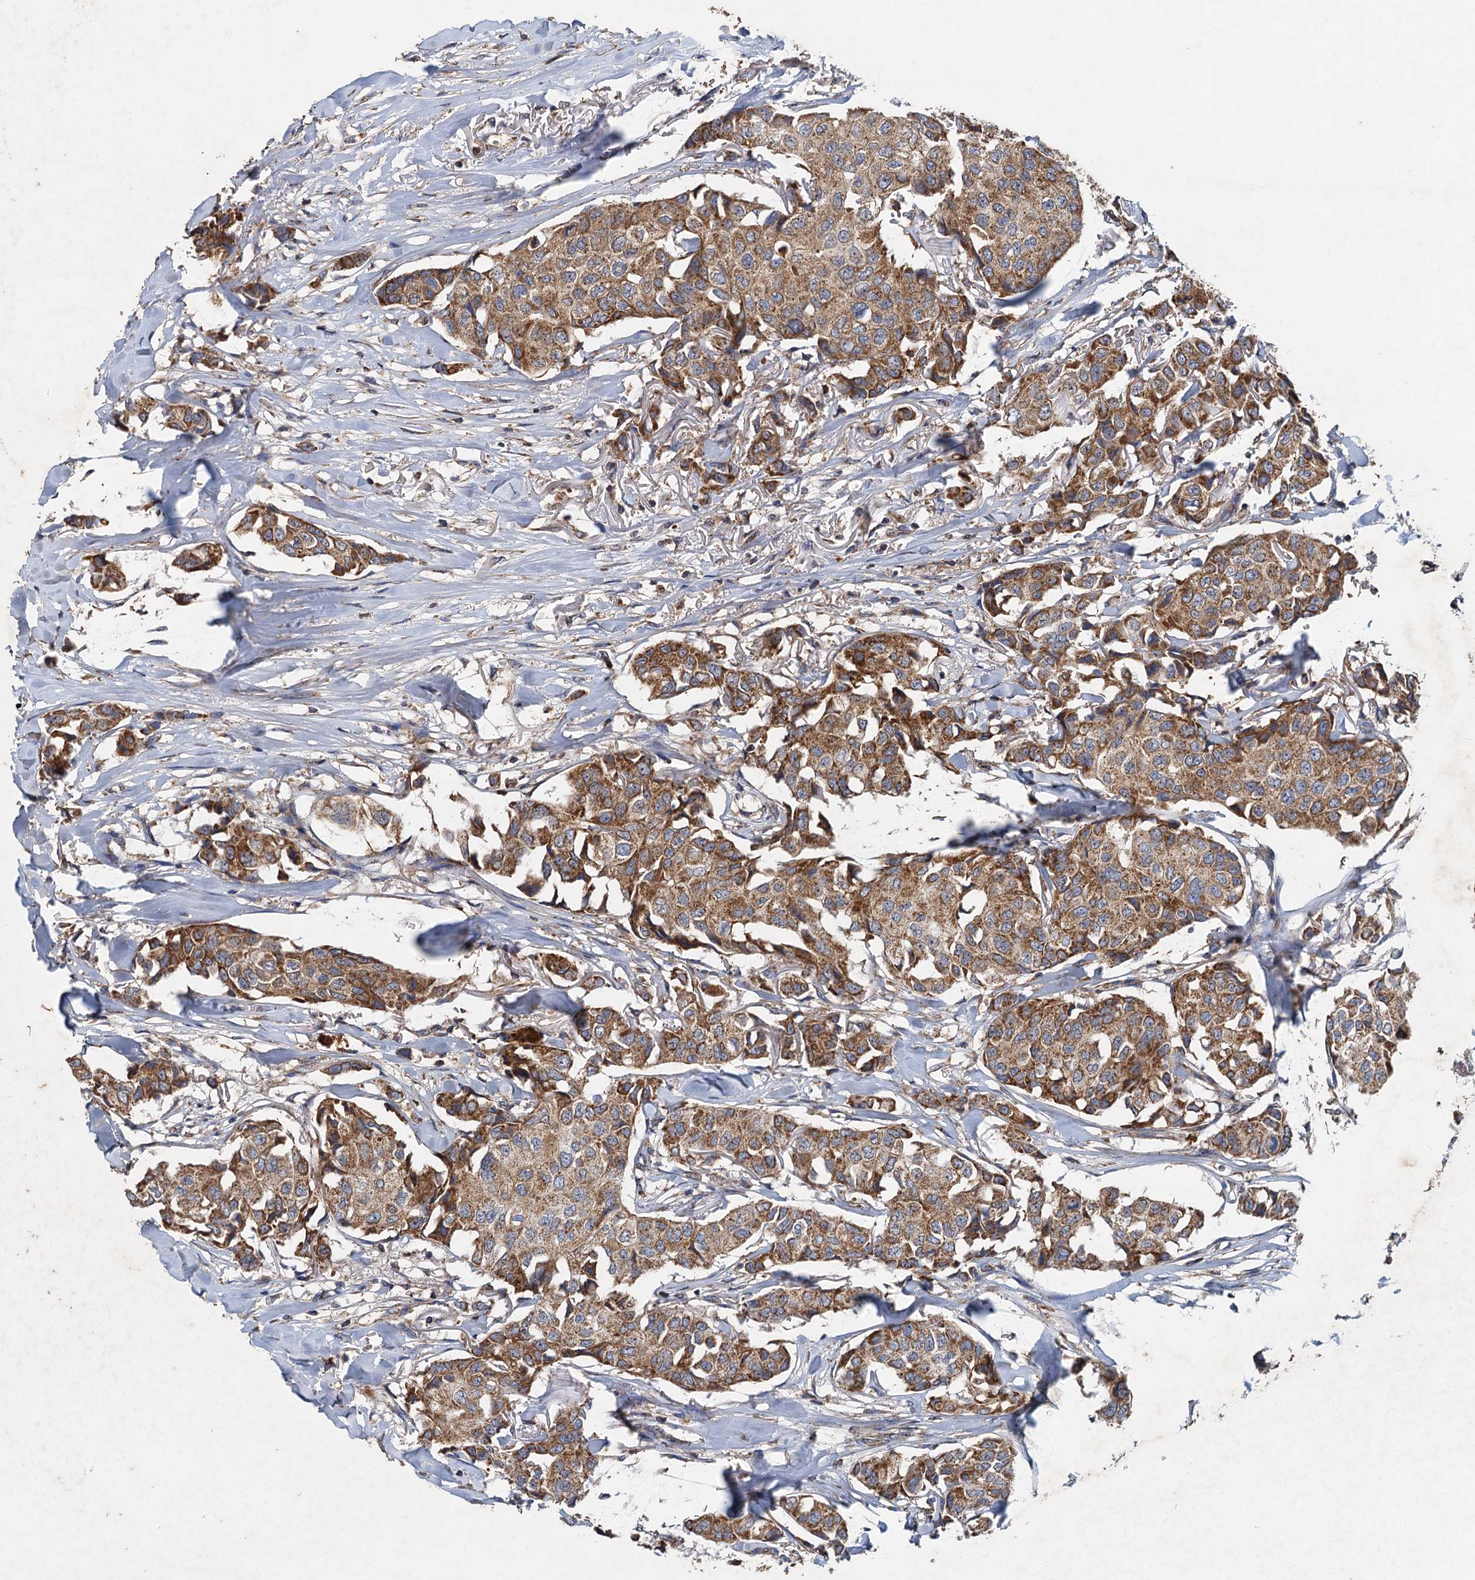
{"staining": {"intensity": "moderate", "quantity": ">75%", "location": "cytoplasmic/membranous"}, "tissue": "breast cancer", "cell_type": "Tumor cells", "image_type": "cancer", "snomed": [{"axis": "morphology", "description": "Duct carcinoma"}, {"axis": "topography", "description": "Breast"}], "caption": "Tumor cells demonstrate moderate cytoplasmic/membranous positivity in approximately >75% of cells in infiltrating ductal carcinoma (breast). (brown staining indicates protein expression, while blue staining denotes nuclei).", "gene": "BCS1L", "patient": {"sex": "female", "age": 80}}